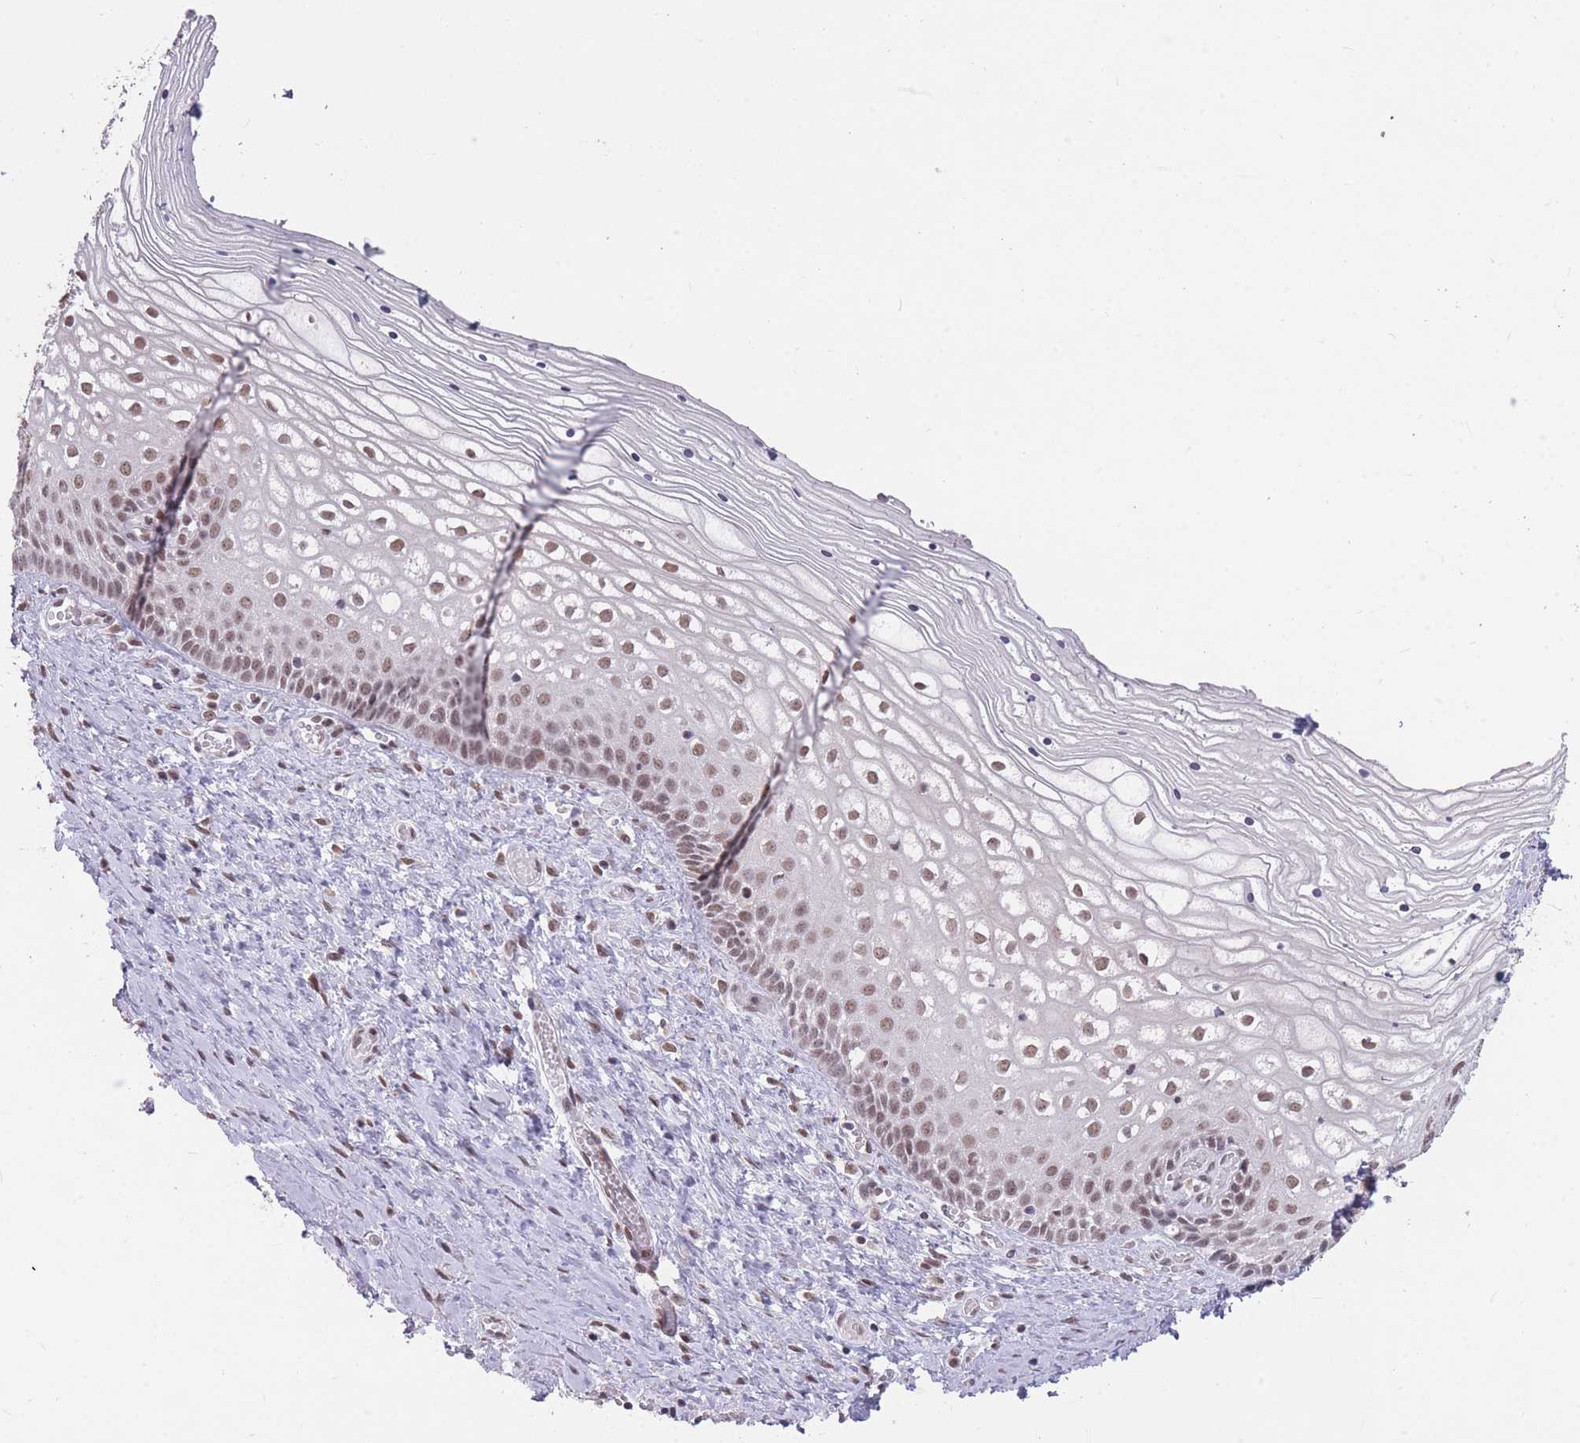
{"staining": {"intensity": "moderate", "quantity": ">75%", "location": "nuclear"}, "tissue": "vagina", "cell_type": "Squamous epithelial cells", "image_type": "normal", "snomed": [{"axis": "morphology", "description": "Normal tissue, NOS"}, {"axis": "topography", "description": "Vagina"}], "caption": "Squamous epithelial cells demonstrate moderate nuclear expression in about >75% of cells in benign vagina. (IHC, brightfield microscopy, high magnification).", "gene": "HNRNPUL1", "patient": {"sex": "female", "age": 59}}